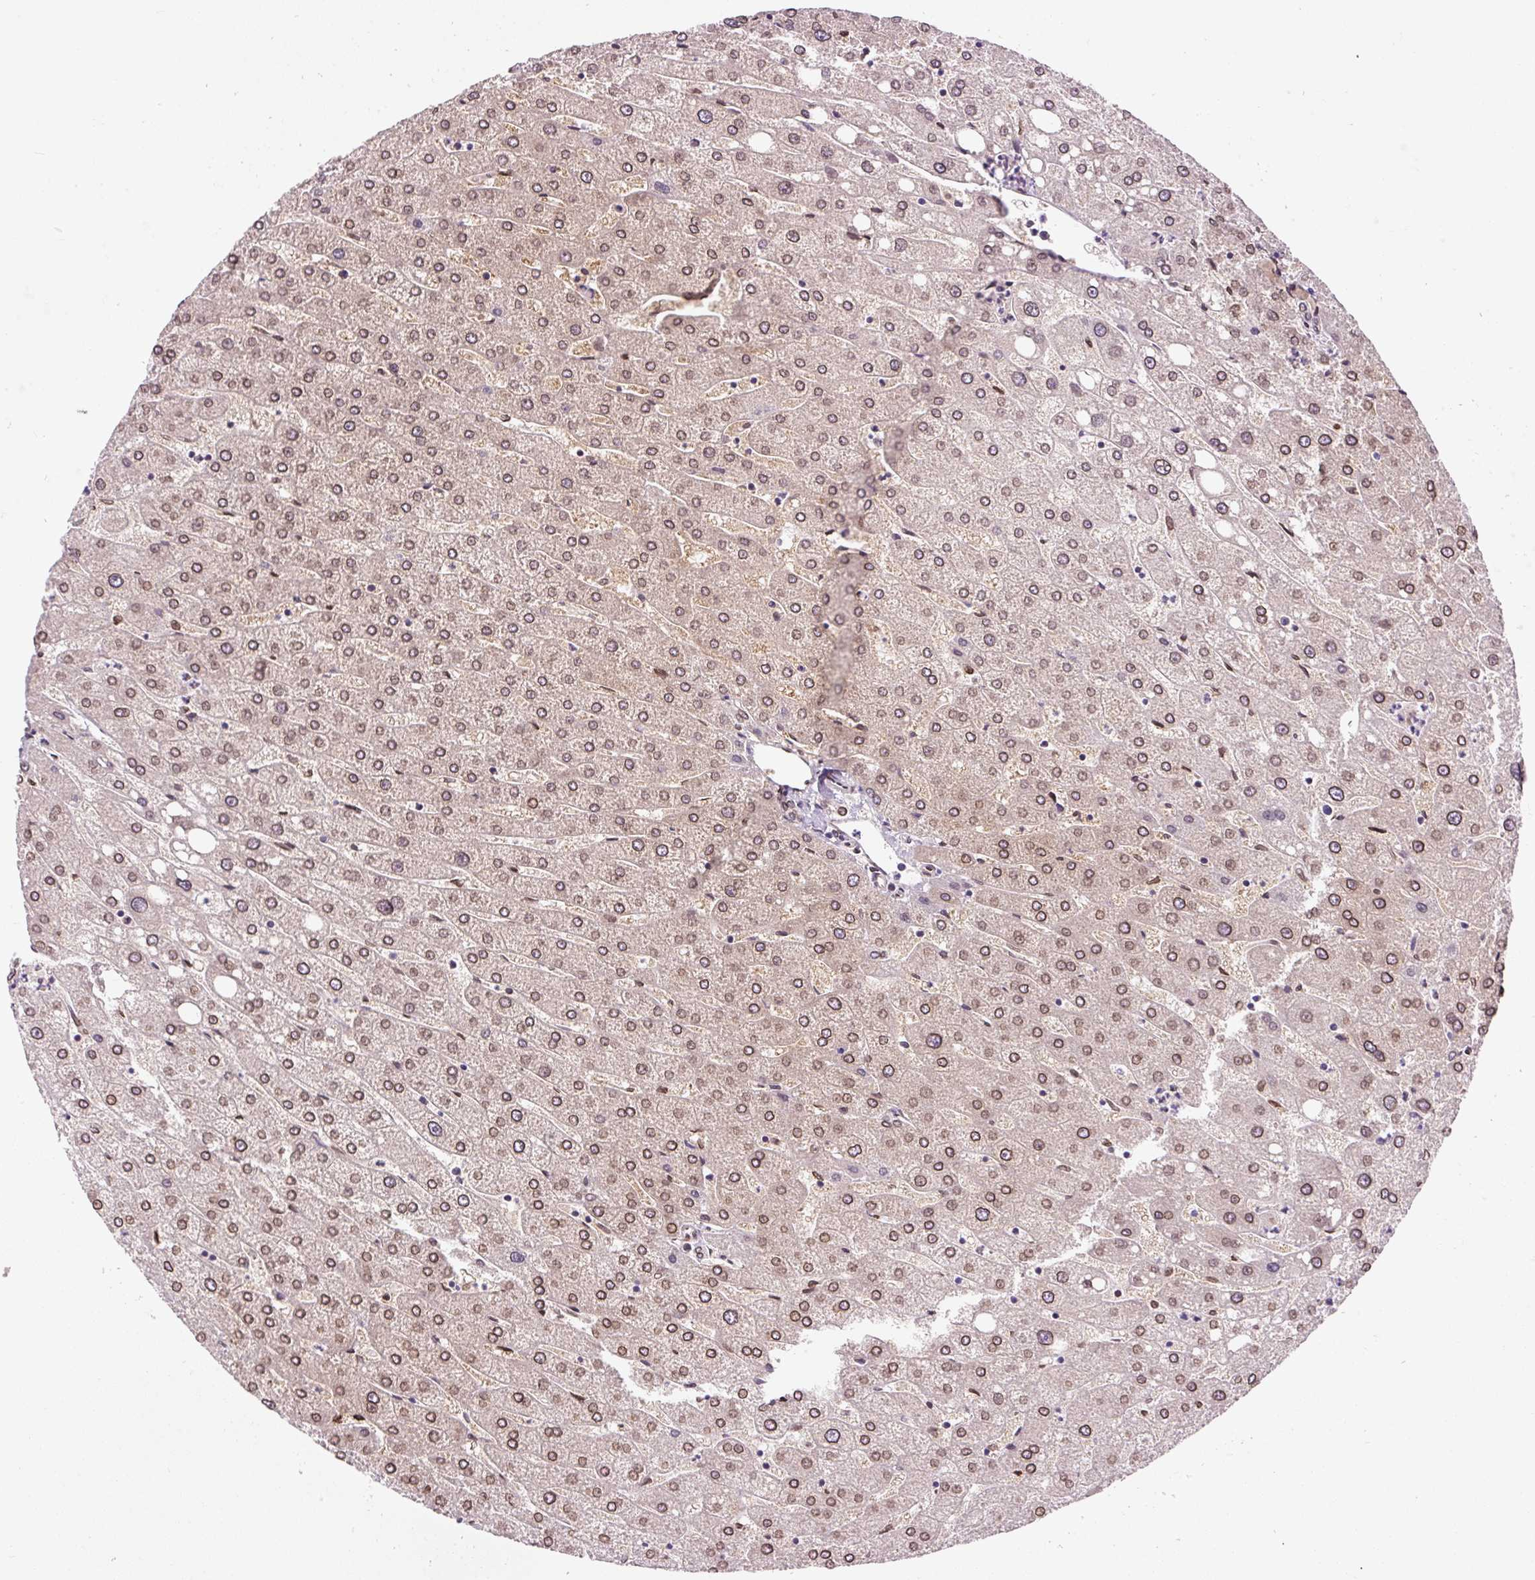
{"staining": {"intensity": "weak", "quantity": "<25%", "location": "cytoplasmic/membranous,nuclear"}, "tissue": "liver", "cell_type": "Cholangiocytes", "image_type": "normal", "snomed": [{"axis": "morphology", "description": "Normal tissue, NOS"}, {"axis": "topography", "description": "Liver"}], "caption": "Immunohistochemistry of normal human liver reveals no expression in cholangiocytes. The staining was performed using DAB to visualize the protein expression in brown, while the nuclei were stained in blue with hematoxylin (Magnification: 20x).", "gene": "ZNF224", "patient": {"sex": "male", "age": 67}}